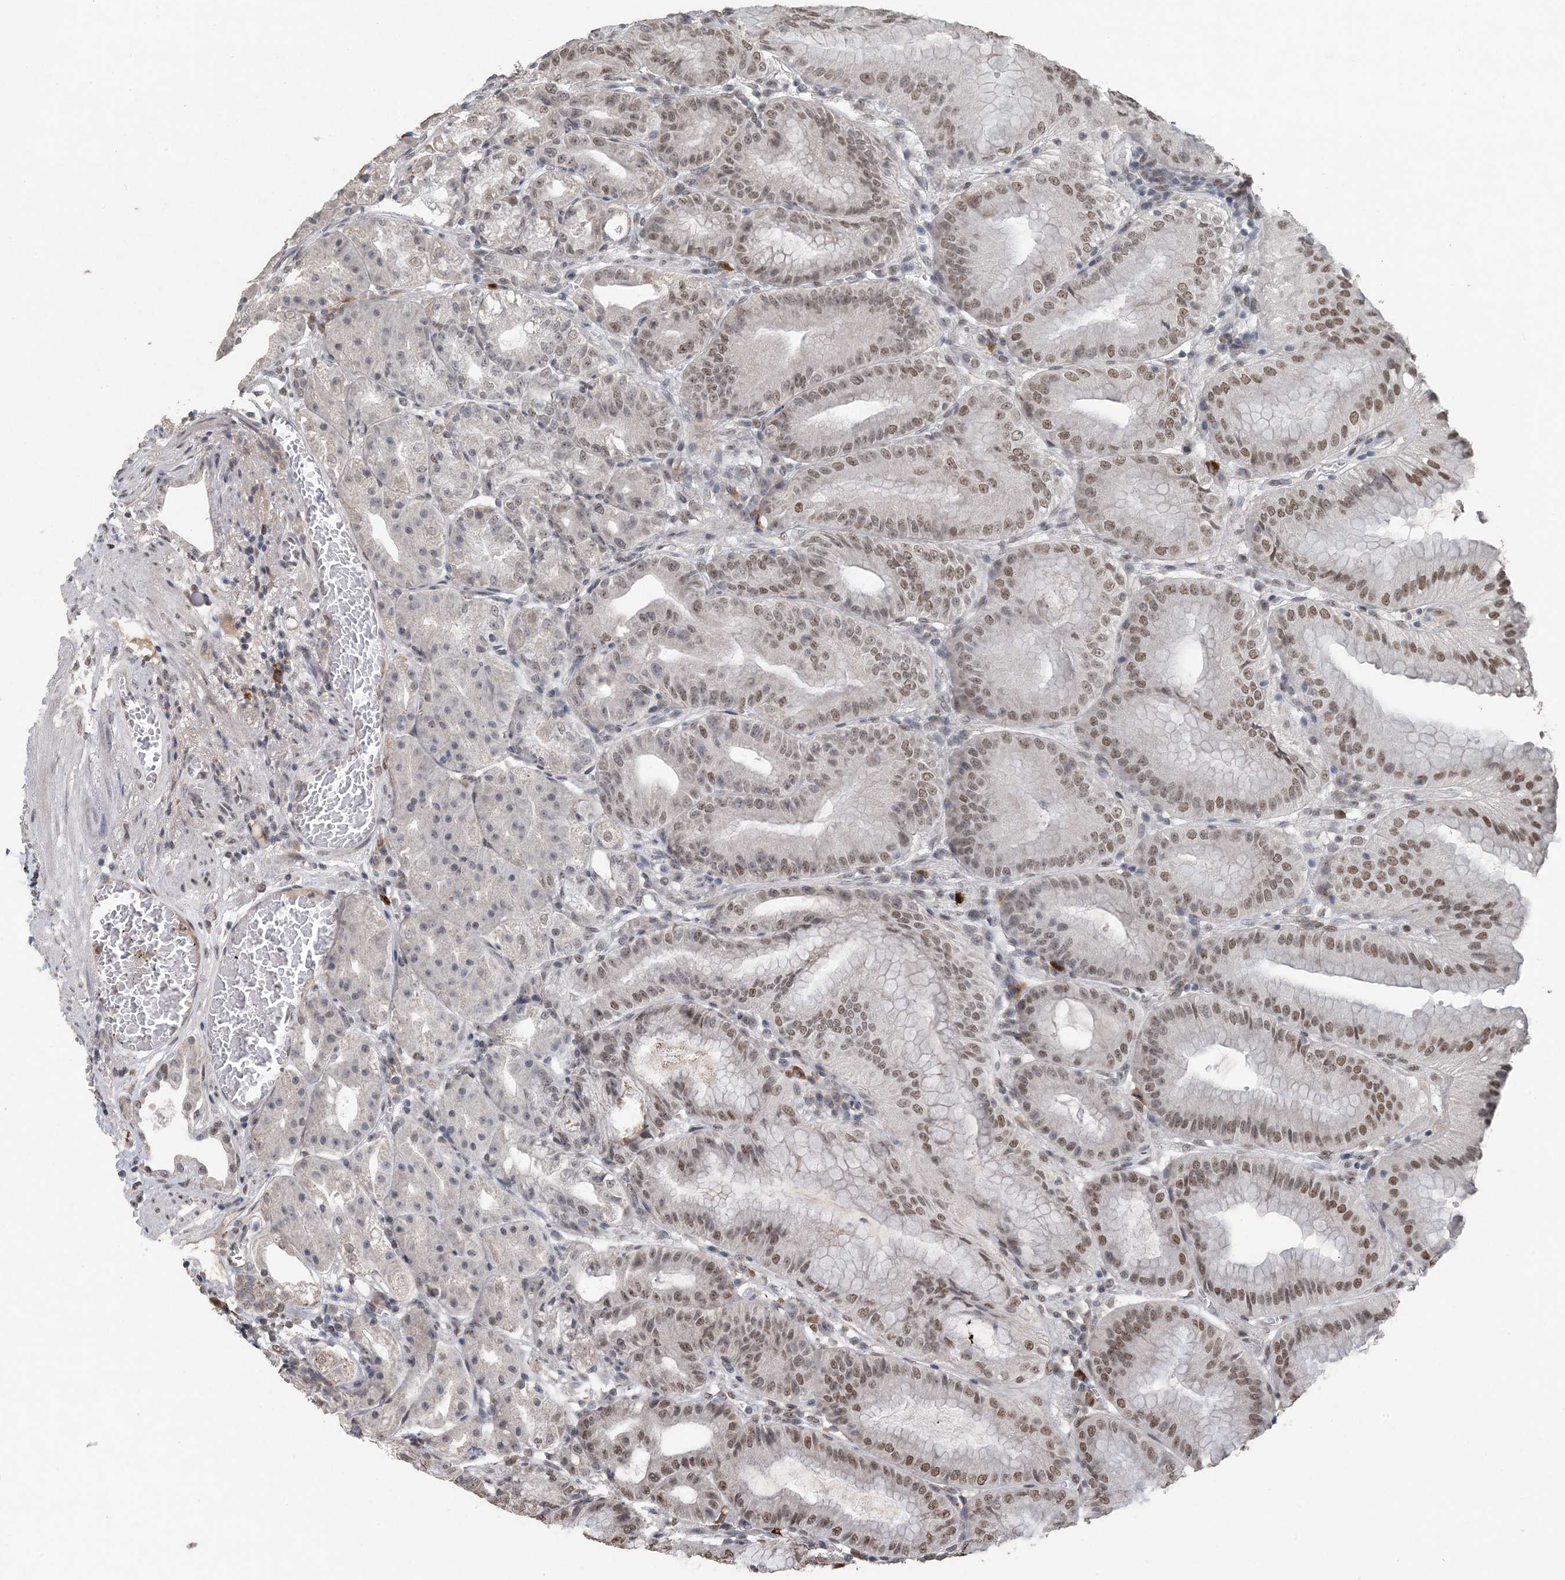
{"staining": {"intensity": "moderate", "quantity": ">75%", "location": "nuclear"}, "tissue": "stomach", "cell_type": "Glandular cells", "image_type": "normal", "snomed": [{"axis": "morphology", "description": "Normal tissue, NOS"}, {"axis": "topography", "description": "Stomach, lower"}], "caption": "Immunohistochemical staining of normal human stomach demonstrates medium levels of moderate nuclear expression in approximately >75% of glandular cells. (IHC, brightfield microscopy, high magnification).", "gene": "MBD2", "patient": {"sex": "male", "age": 71}}